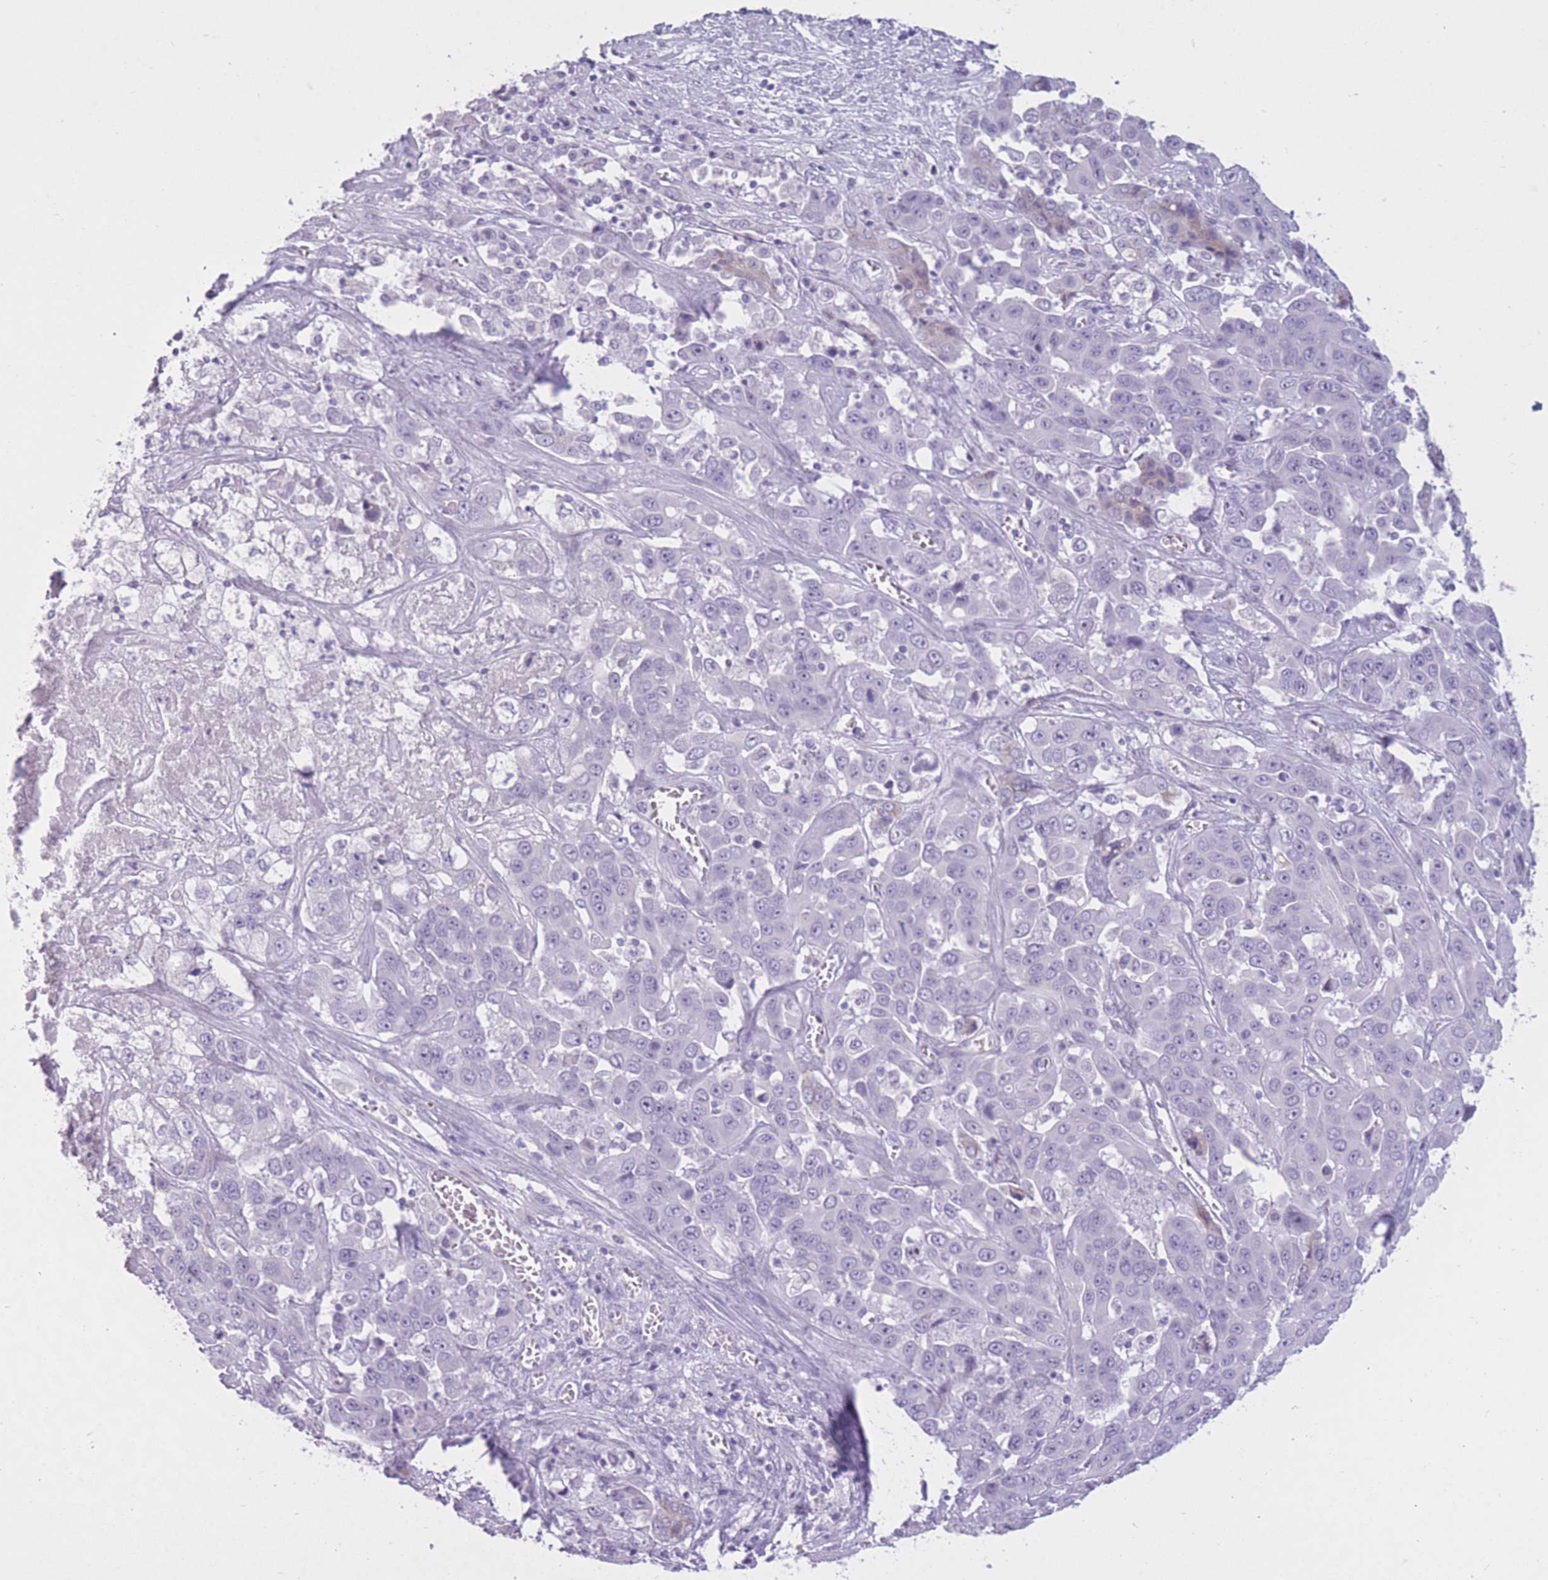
{"staining": {"intensity": "negative", "quantity": "none", "location": "none"}, "tissue": "liver cancer", "cell_type": "Tumor cells", "image_type": "cancer", "snomed": [{"axis": "morphology", "description": "Cholangiocarcinoma"}, {"axis": "topography", "description": "Liver"}], "caption": "Immunohistochemical staining of human liver cancer displays no significant positivity in tumor cells.", "gene": "GOLGA6D", "patient": {"sex": "female", "age": 52}}